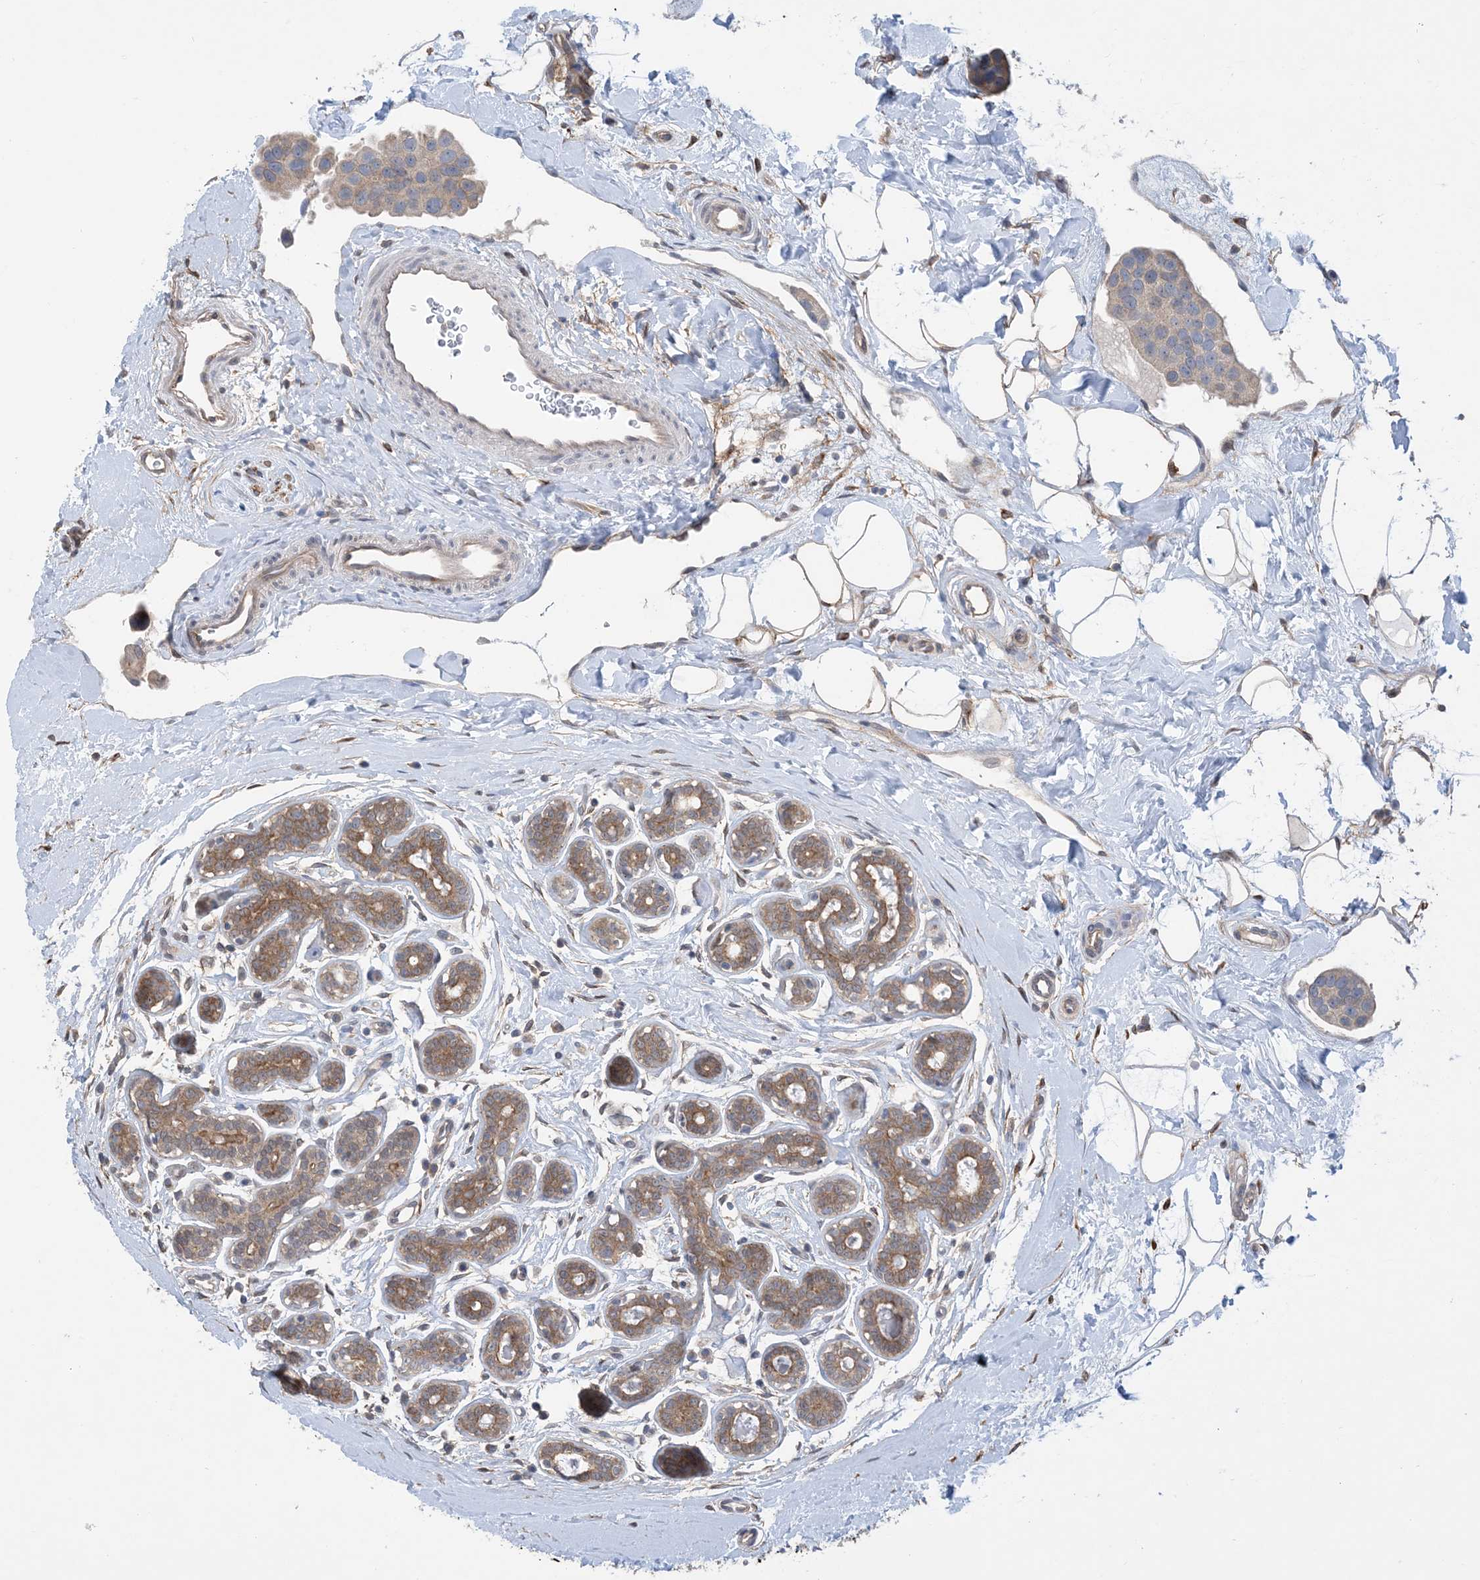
{"staining": {"intensity": "weak", "quantity": "<25%", "location": "cytoplasmic/membranous"}, "tissue": "breast cancer", "cell_type": "Tumor cells", "image_type": "cancer", "snomed": [{"axis": "morphology", "description": "Normal tissue, NOS"}, {"axis": "morphology", "description": "Duct carcinoma"}, {"axis": "topography", "description": "Breast"}], "caption": "Tumor cells are negative for brown protein staining in breast invasive ductal carcinoma. Nuclei are stained in blue.", "gene": "EHBP1", "patient": {"sex": "female", "age": 39}}